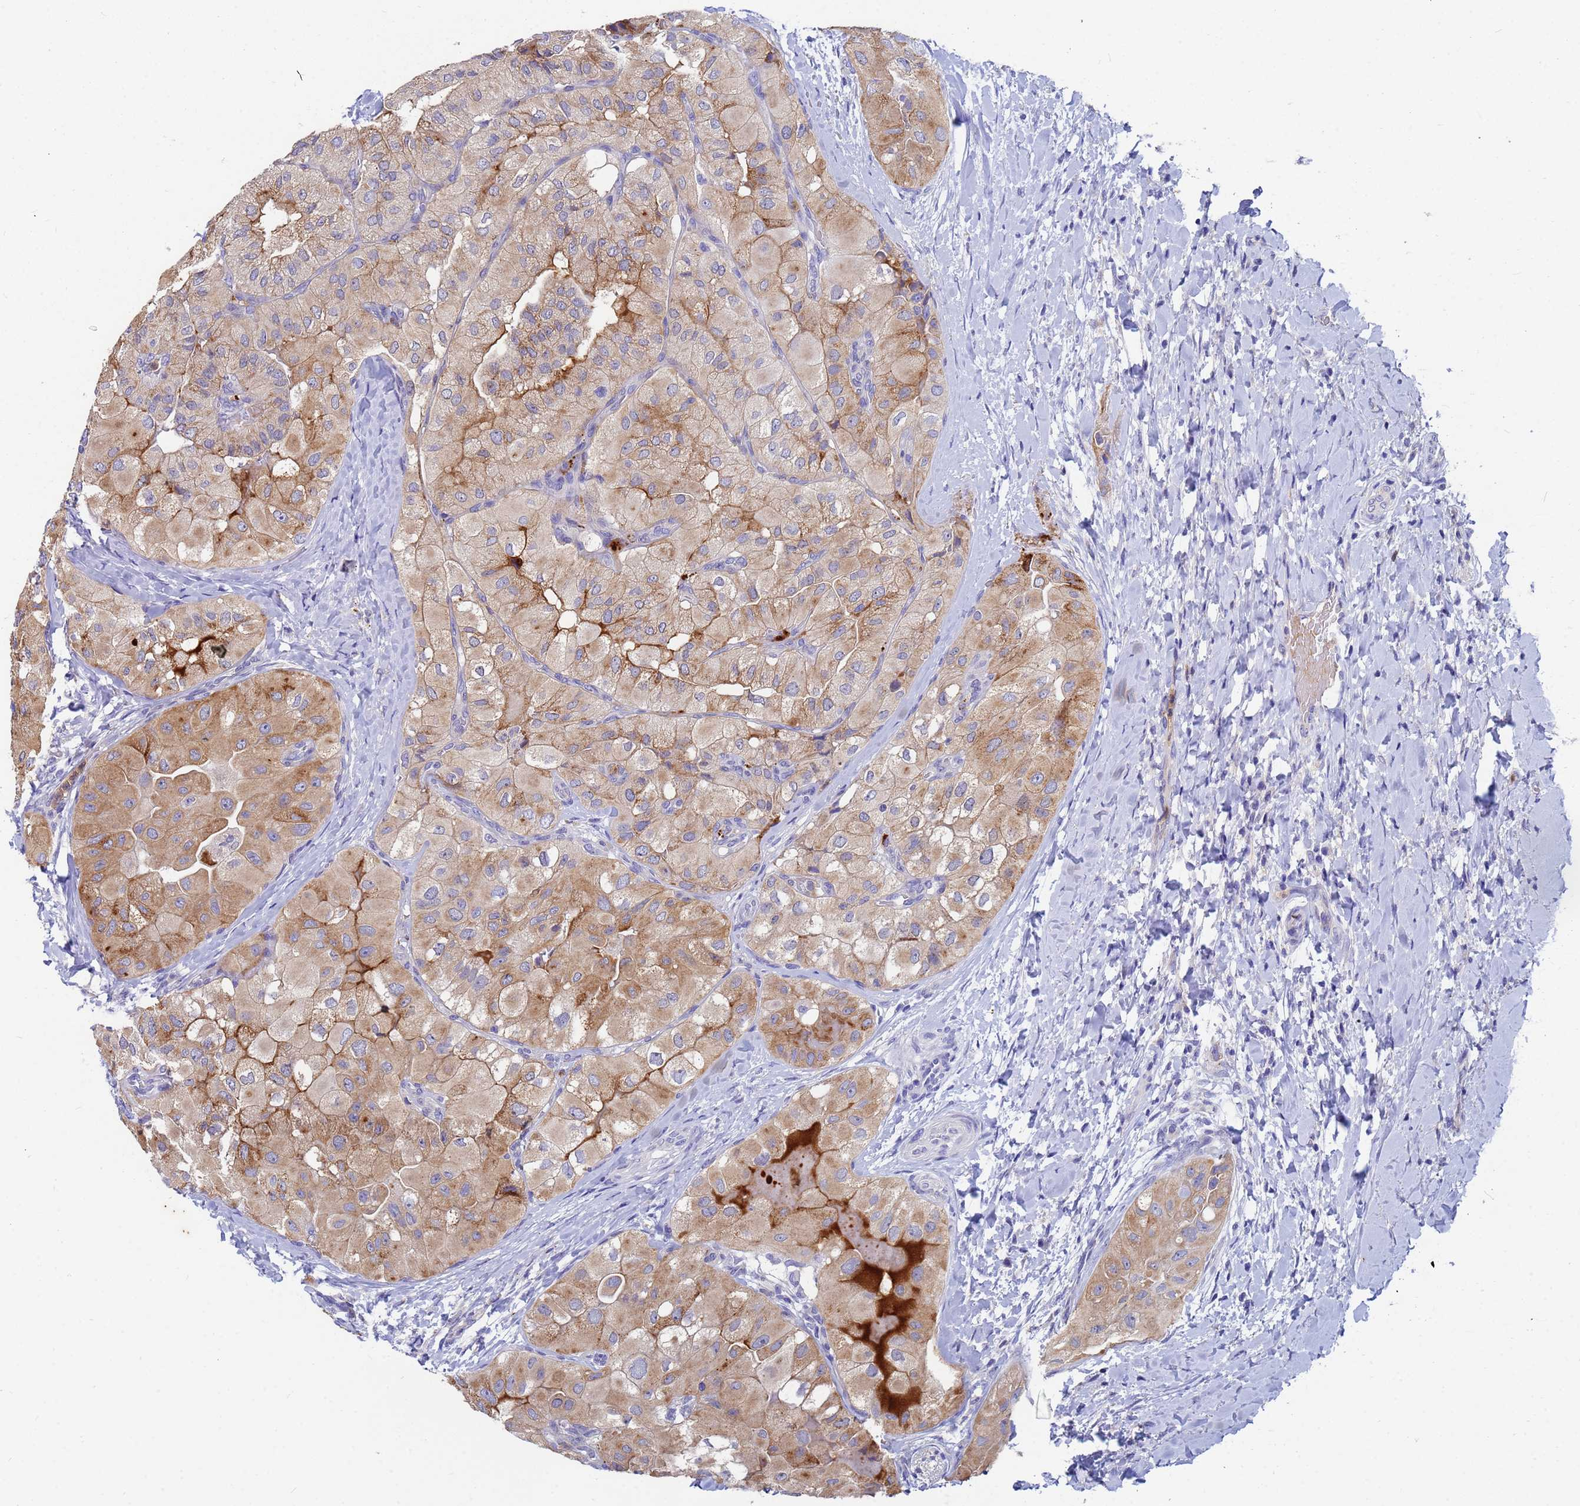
{"staining": {"intensity": "moderate", "quantity": "25%-75%", "location": "cytoplasmic/membranous"}, "tissue": "thyroid cancer", "cell_type": "Tumor cells", "image_type": "cancer", "snomed": [{"axis": "morphology", "description": "Normal tissue, NOS"}, {"axis": "morphology", "description": "Papillary adenocarcinoma, NOS"}, {"axis": "topography", "description": "Thyroid gland"}], "caption": "The histopathology image displays a brown stain indicating the presence of a protein in the cytoplasmic/membranous of tumor cells in thyroid cancer (papillary adenocarcinoma).", "gene": "TTLL11", "patient": {"sex": "female", "age": 59}}